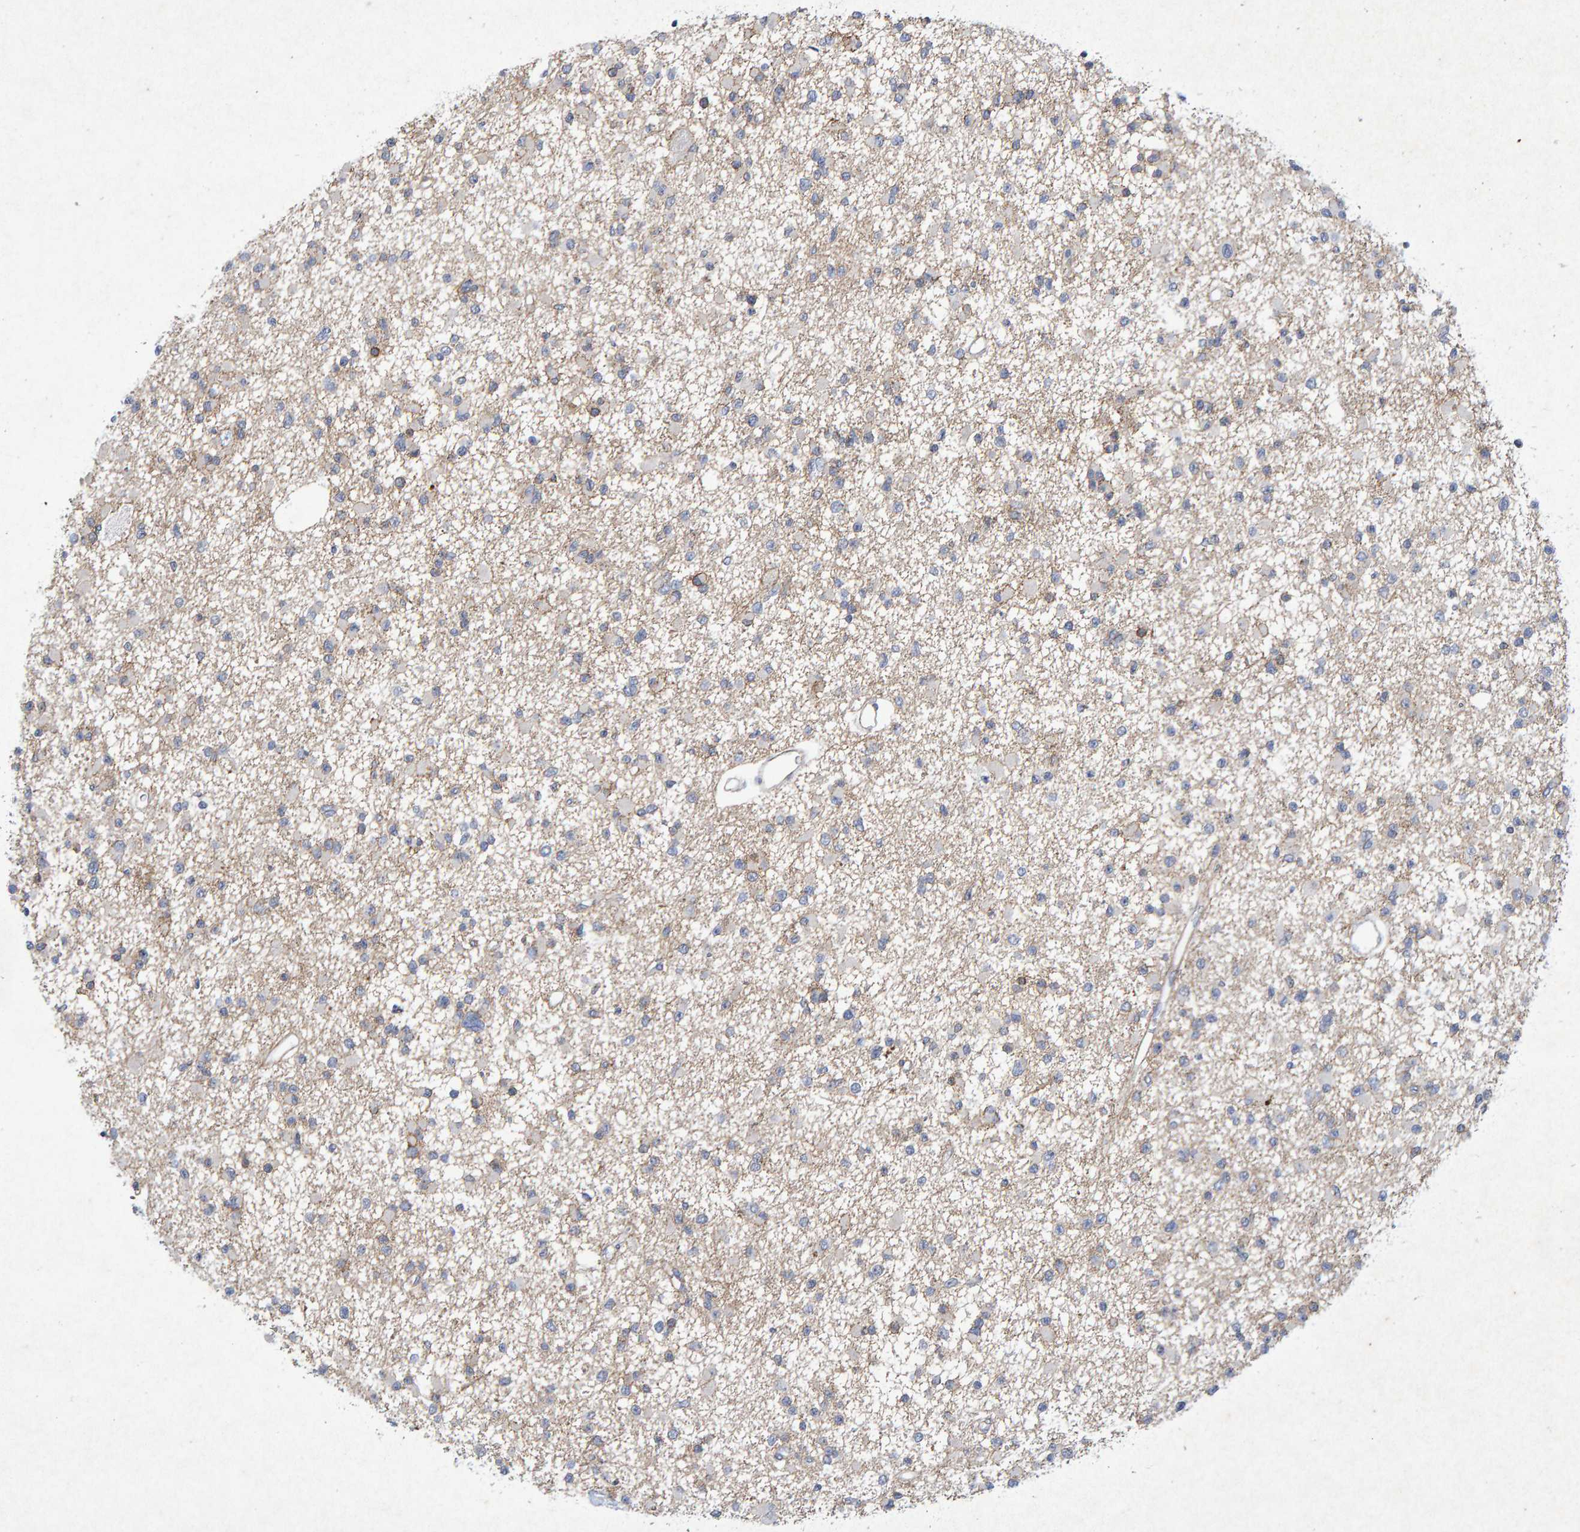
{"staining": {"intensity": "weak", "quantity": "<25%", "location": "cytoplasmic/membranous"}, "tissue": "glioma", "cell_type": "Tumor cells", "image_type": "cancer", "snomed": [{"axis": "morphology", "description": "Glioma, malignant, Low grade"}, {"axis": "topography", "description": "Brain"}], "caption": "Tumor cells are negative for protein expression in human malignant glioma (low-grade).", "gene": "CDH2", "patient": {"sex": "female", "age": 22}}